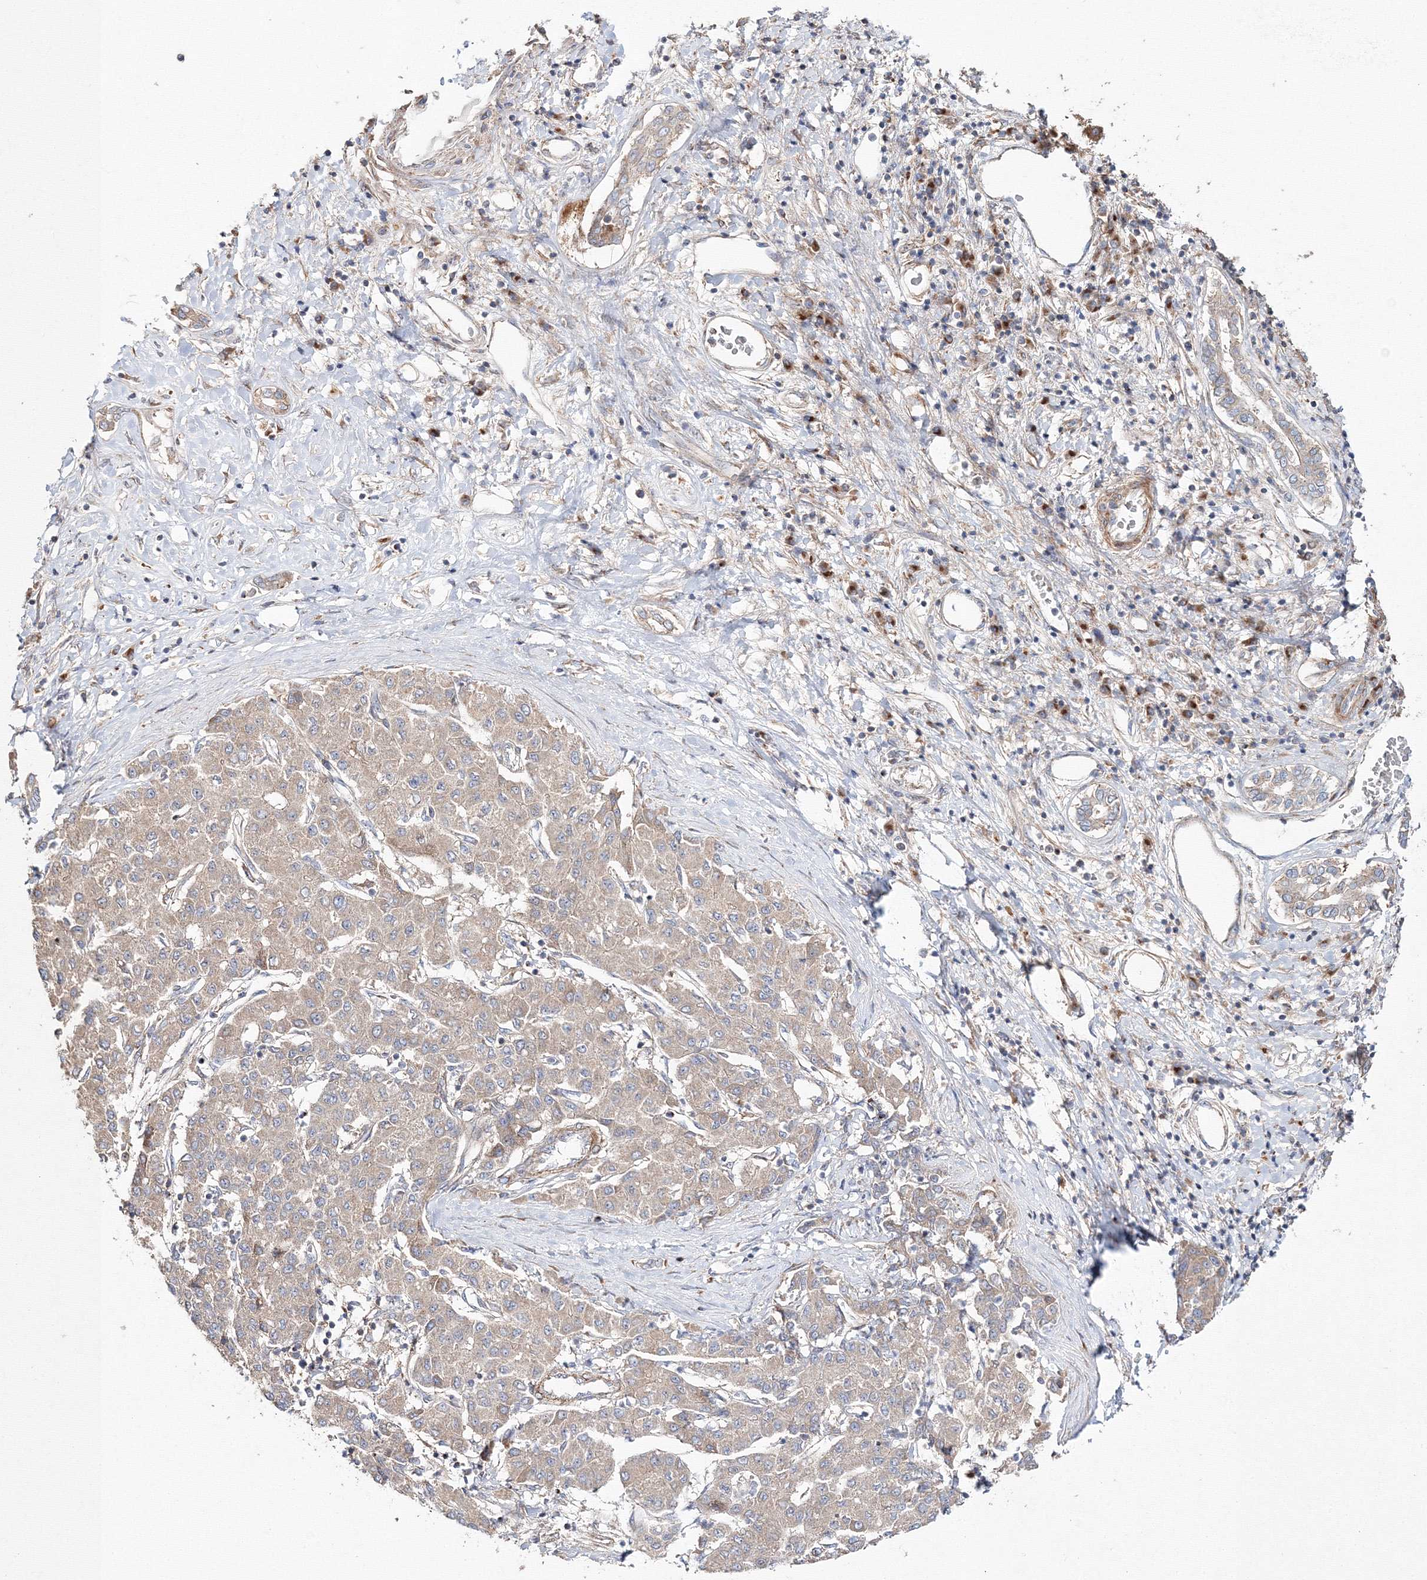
{"staining": {"intensity": "moderate", "quantity": "25%-75%", "location": "cytoplasmic/membranous"}, "tissue": "liver cancer", "cell_type": "Tumor cells", "image_type": "cancer", "snomed": [{"axis": "morphology", "description": "Carcinoma, Hepatocellular, NOS"}, {"axis": "topography", "description": "Liver"}], "caption": "DAB (3,3'-diaminobenzidine) immunohistochemical staining of liver hepatocellular carcinoma displays moderate cytoplasmic/membranous protein positivity in about 25%-75% of tumor cells.", "gene": "DDO", "patient": {"sex": "male", "age": 65}}